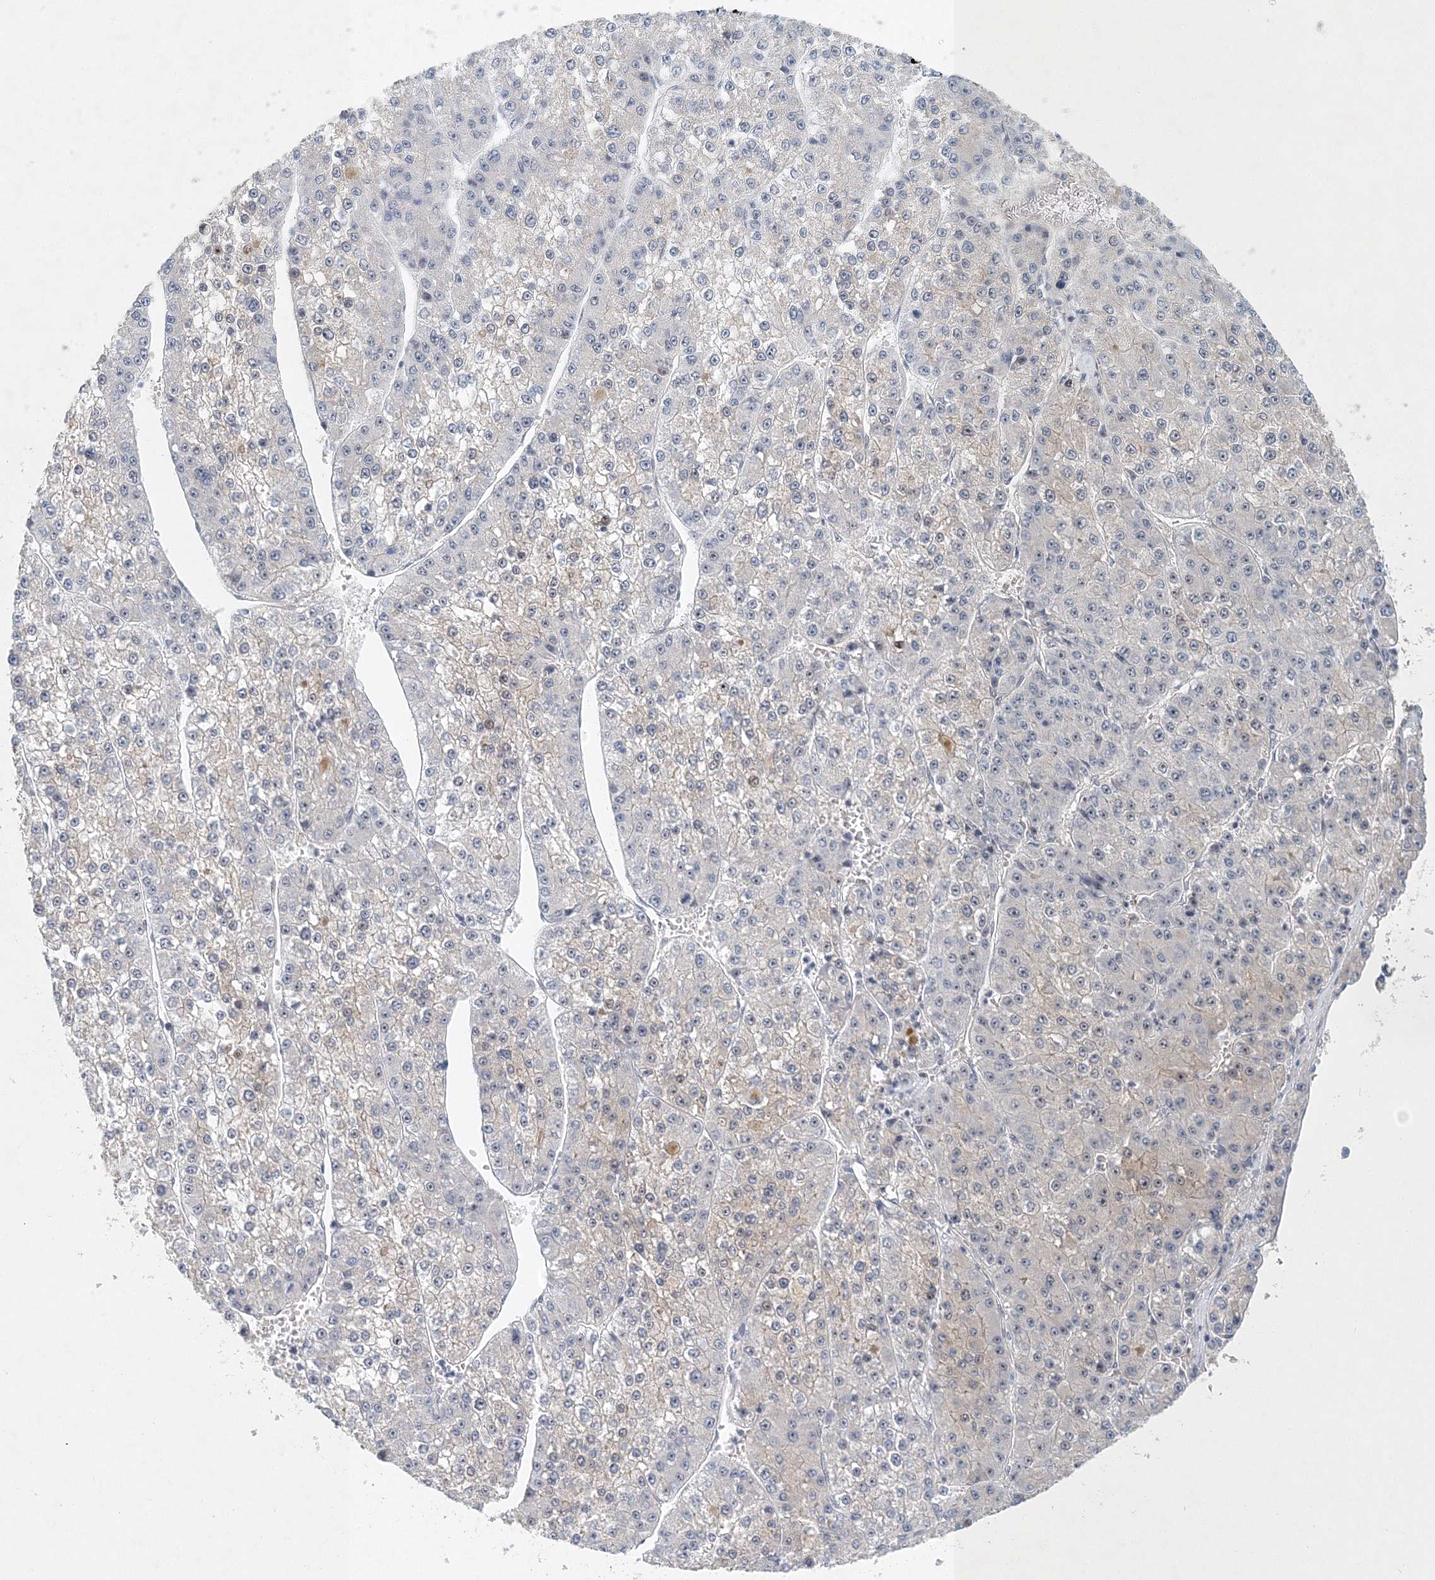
{"staining": {"intensity": "negative", "quantity": "none", "location": "none"}, "tissue": "liver cancer", "cell_type": "Tumor cells", "image_type": "cancer", "snomed": [{"axis": "morphology", "description": "Carcinoma, Hepatocellular, NOS"}, {"axis": "topography", "description": "Liver"}], "caption": "Photomicrograph shows no protein positivity in tumor cells of hepatocellular carcinoma (liver) tissue.", "gene": "UIMC1", "patient": {"sex": "female", "age": 73}}